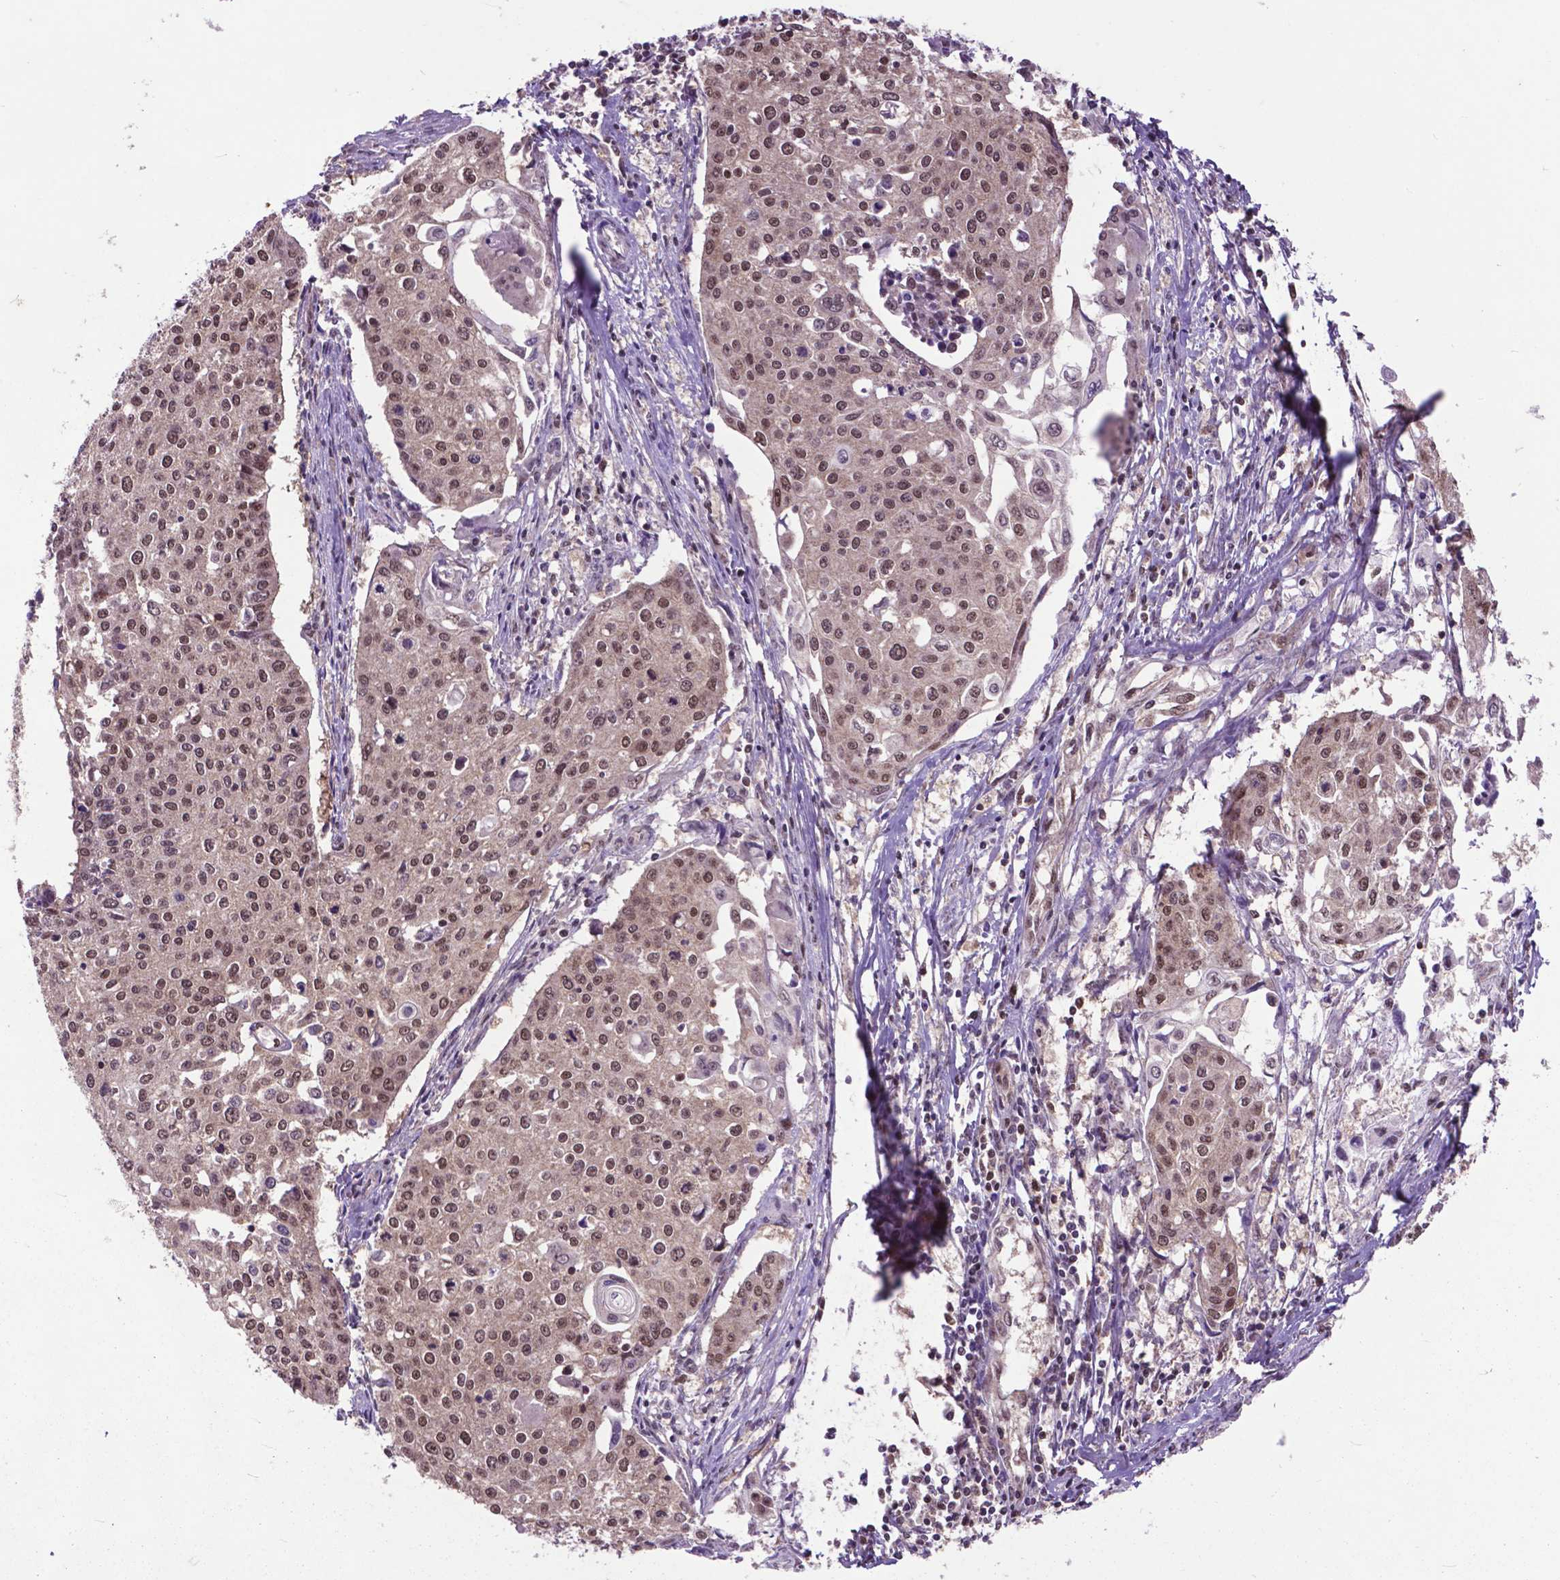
{"staining": {"intensity": "moderate", "quantity": ">75%", "location": "nuclear"}, "tissue": "cervical cancer", "cell_type": "Tumor cells", "image_type": "cancer", "snomed": [{"axis": "morphology", "description": "Squamous cell carcinoma, NOS"}, {"axis": "topography", "description": "Cervix"}], "caption": "Immunohistochemistry (DAB (3,3'-diaminobenzidine)) staining of squamous cell carcinoma (cervical) displays moderate nuclear protein expression in about >75% of tumor cells. (DAB IHC with brightfield microscopy, high magnification).", "gene": "FAF1", "patient": {"sex": "female", "age": 38}}